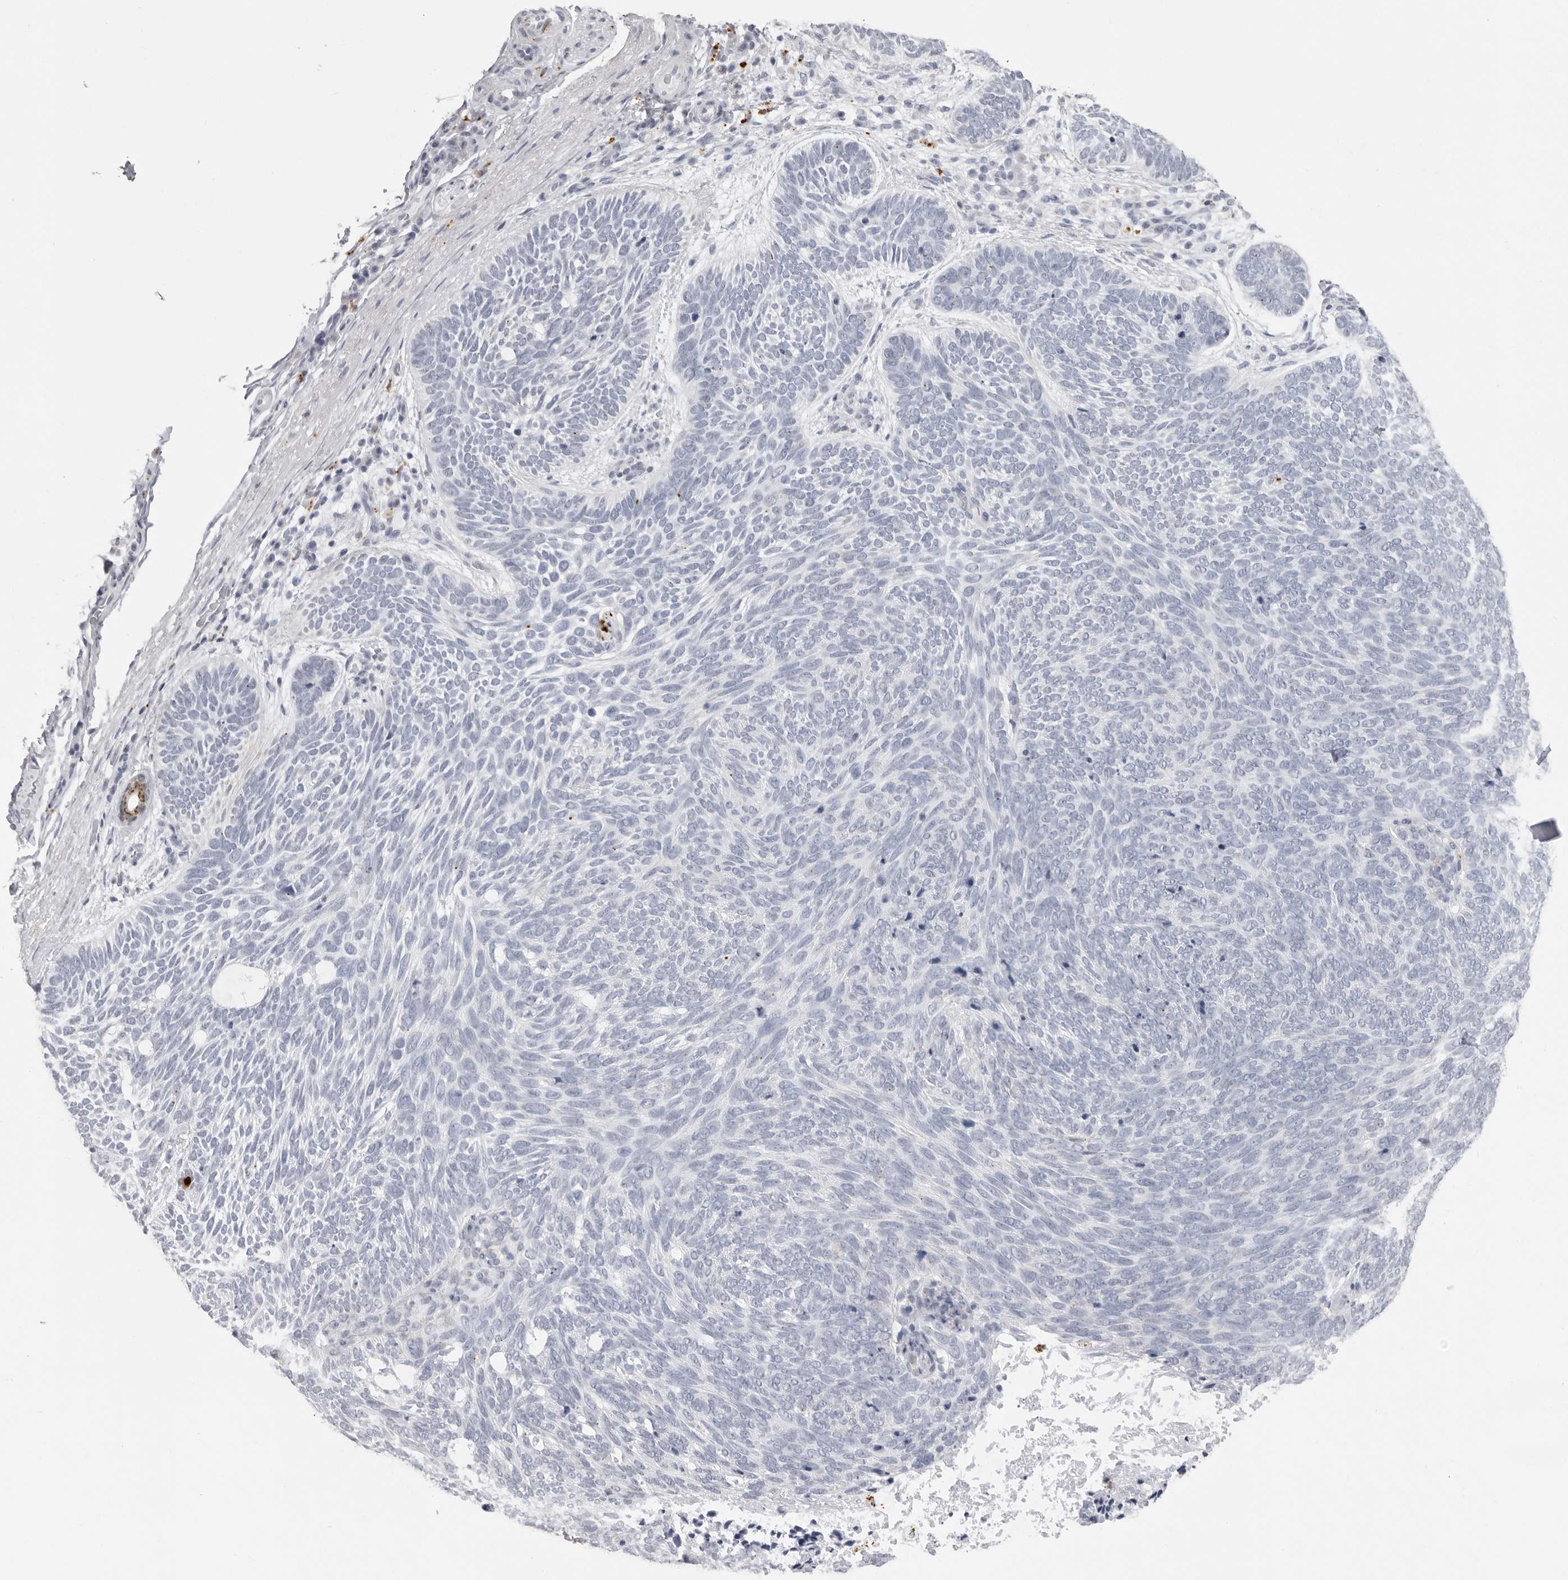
{"staining": {"intensity": "negative", "quantity": "none", "location": "none"}, "tissue": "skin cancer", "cell_type": "Tumor cells", "image_type": "cancer", "snomed": [{"axis": "morphology", "description": "Basal cell carcinoma"}, {"axis": "topography", "description": "Skin"}], "caption": "This histopathology image is of basal cell carcinoma (skin) stained with immunohistochemistry to label a protein in brown with the nuclei are counter-stained blue. There is no positivity in tumor cells.", "gene": "IL25", "patient": {"sex": "female", "age": 85}}